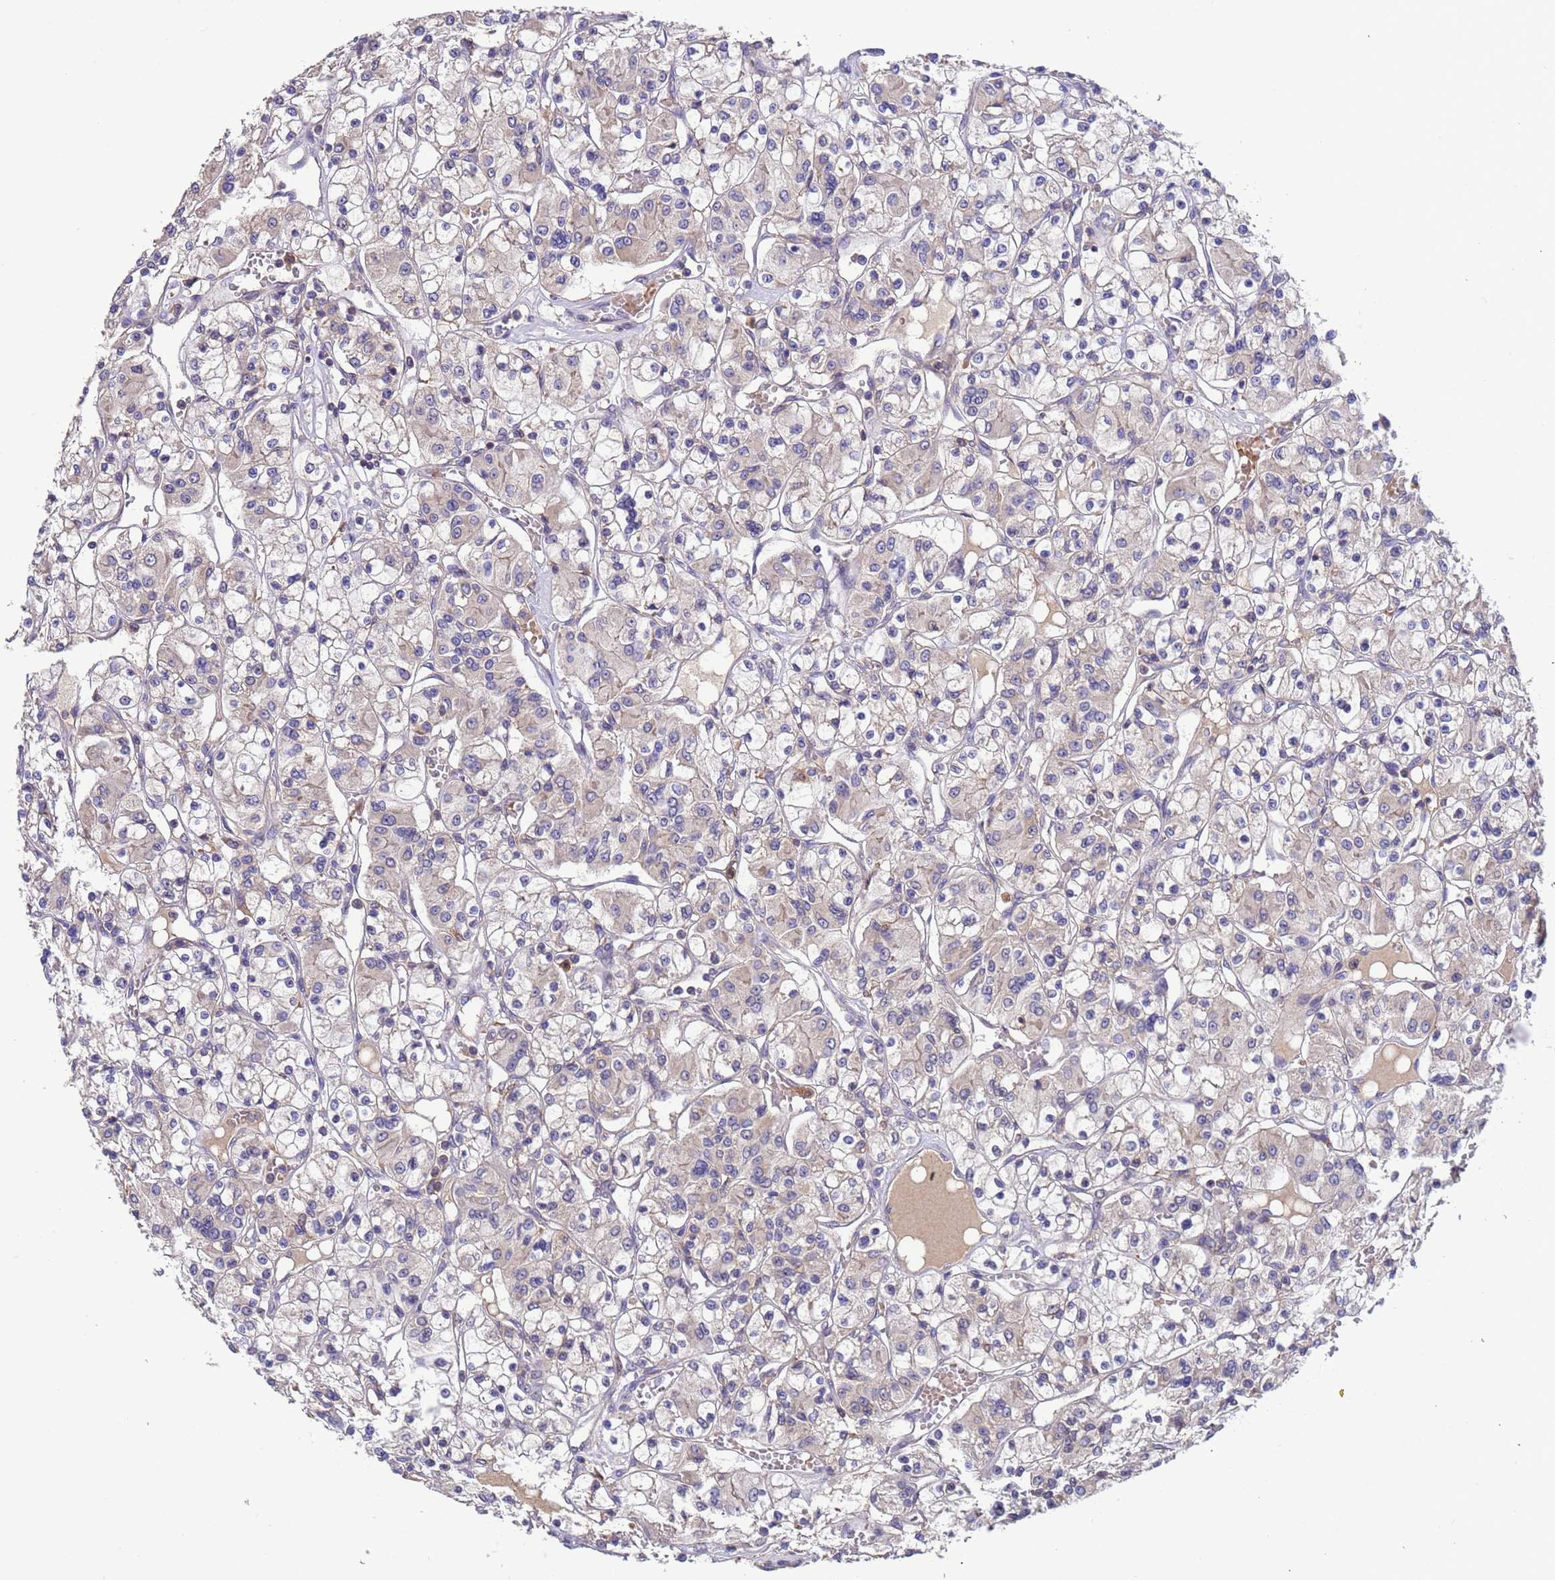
{"staining": {"intensity": "negative", "quantity": "none", "location": "none"}, "tissue": "renal cancer", "cell_type": "Tumor cells", "image_type": "cancer", "snomed": [{"axis": "morphology", "description": "Adenocarcinoma, NOS"}, {"axis": "topography", "description": "Kidney"}], "caption": "This is an immunohistochemistry (IHC) micrograph of renal adenocarcinoma. There is no positivity in tumor cells.", "gene": "AMPD3", "patient": {"sex": "female", "age": 59}}